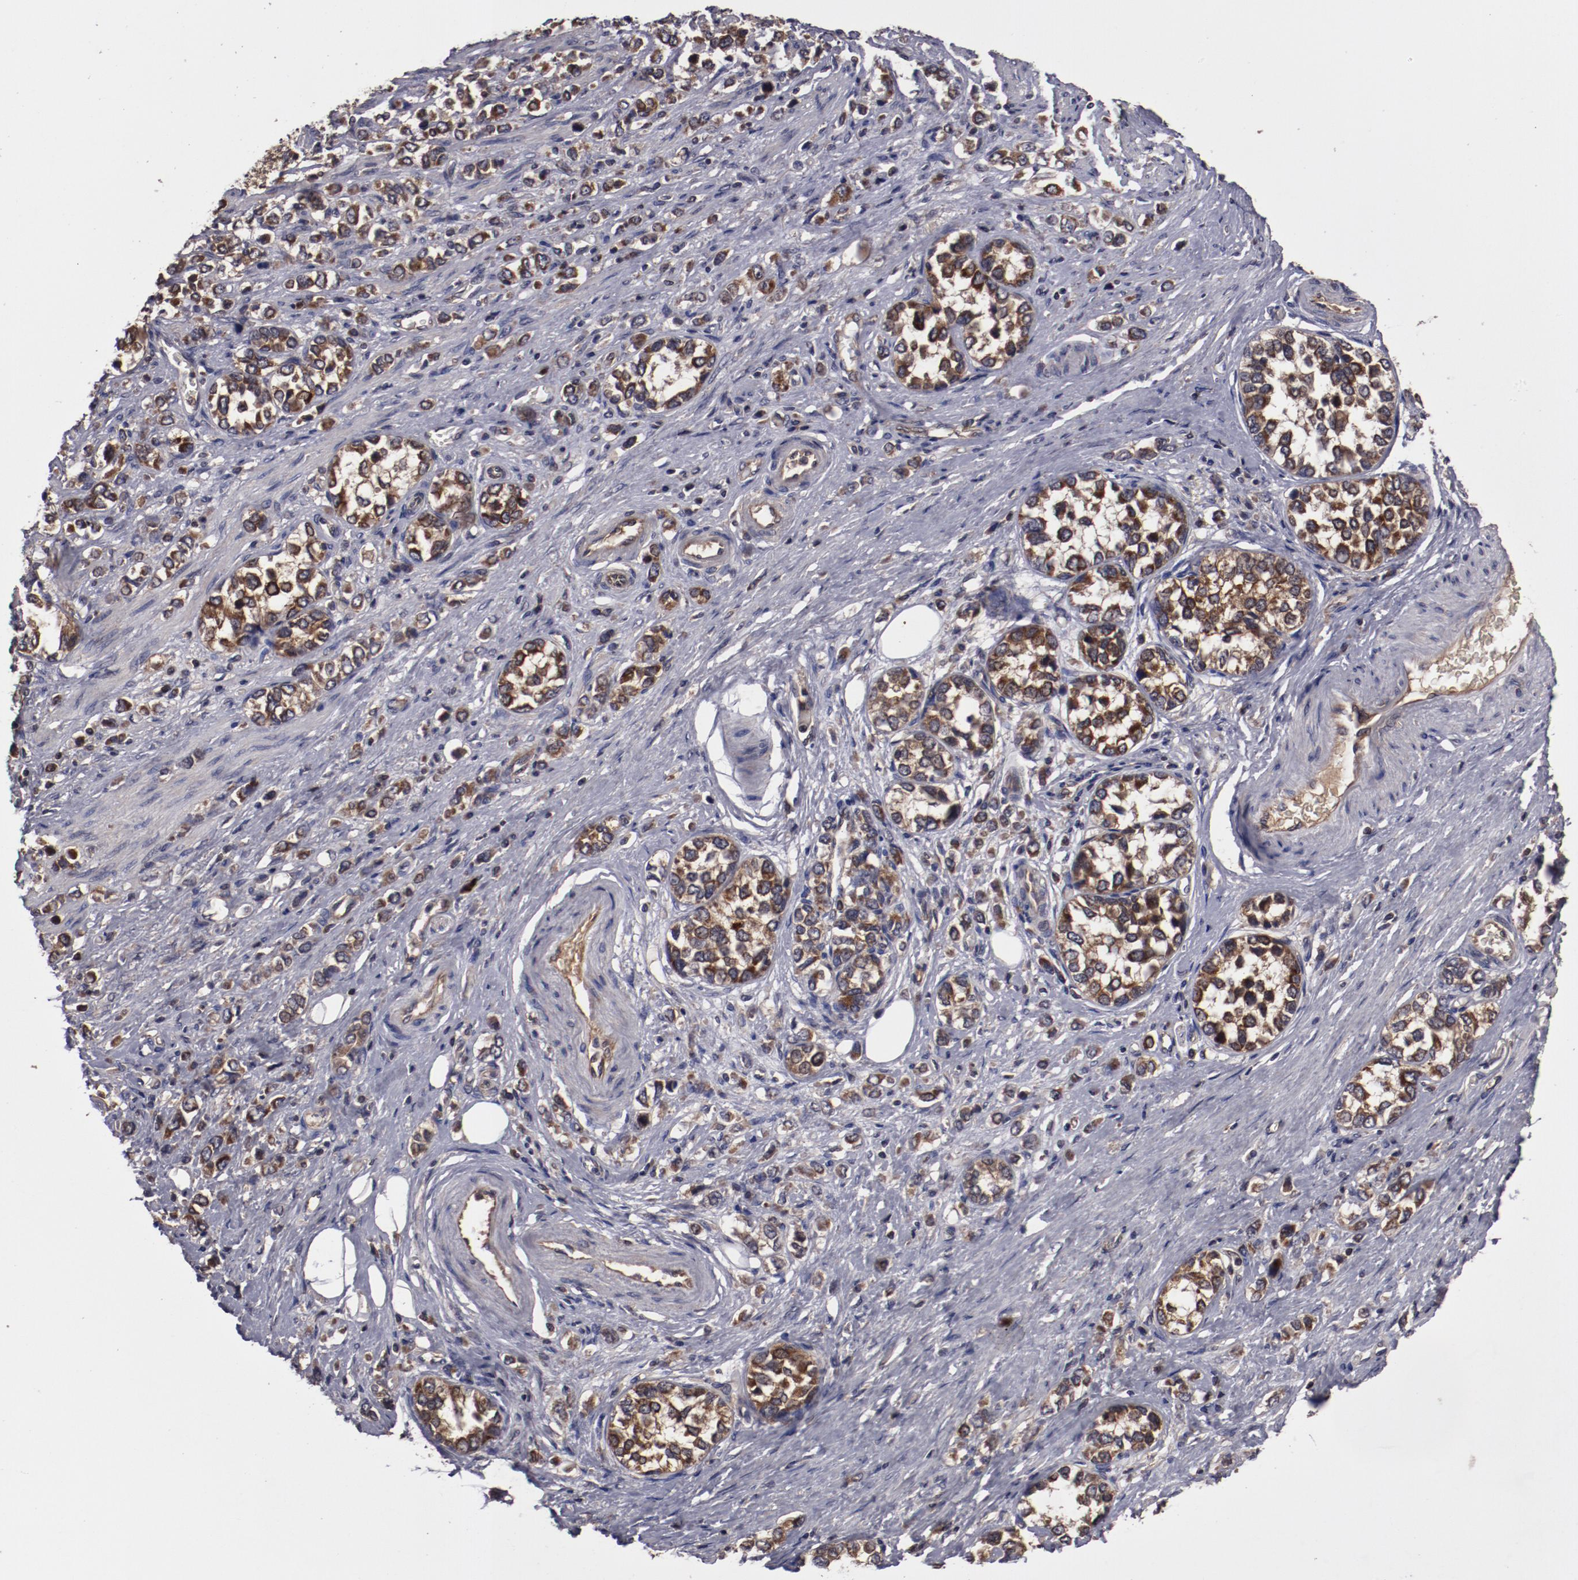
{"staining": {"intensity": "strong", "quantity": ">75%", "location": "cytoplasmic/membranous"}, "tissue": "stomach cancer", "cell_type": "Tumor cells", "image_type": "cancer", "snomed": [{"axis": "morphology", "description": "Adenocarcinoma, NOS"}, {"axis": "topography", "description": "Stomach, upper"}], "caption": "IHC photomicrograph of neoplastic tissue: stomach adenocarcinoma stained using immunohistochemistry (IHC) exhibits high levels of strong protein expression localized specifically in the cytoplasmic/membranous of tumor cells, appearing as a cytoplasmic/membranous brown color.", "gene": "RPS6KA6", "patient": {"sex": "male", "age": 76}}